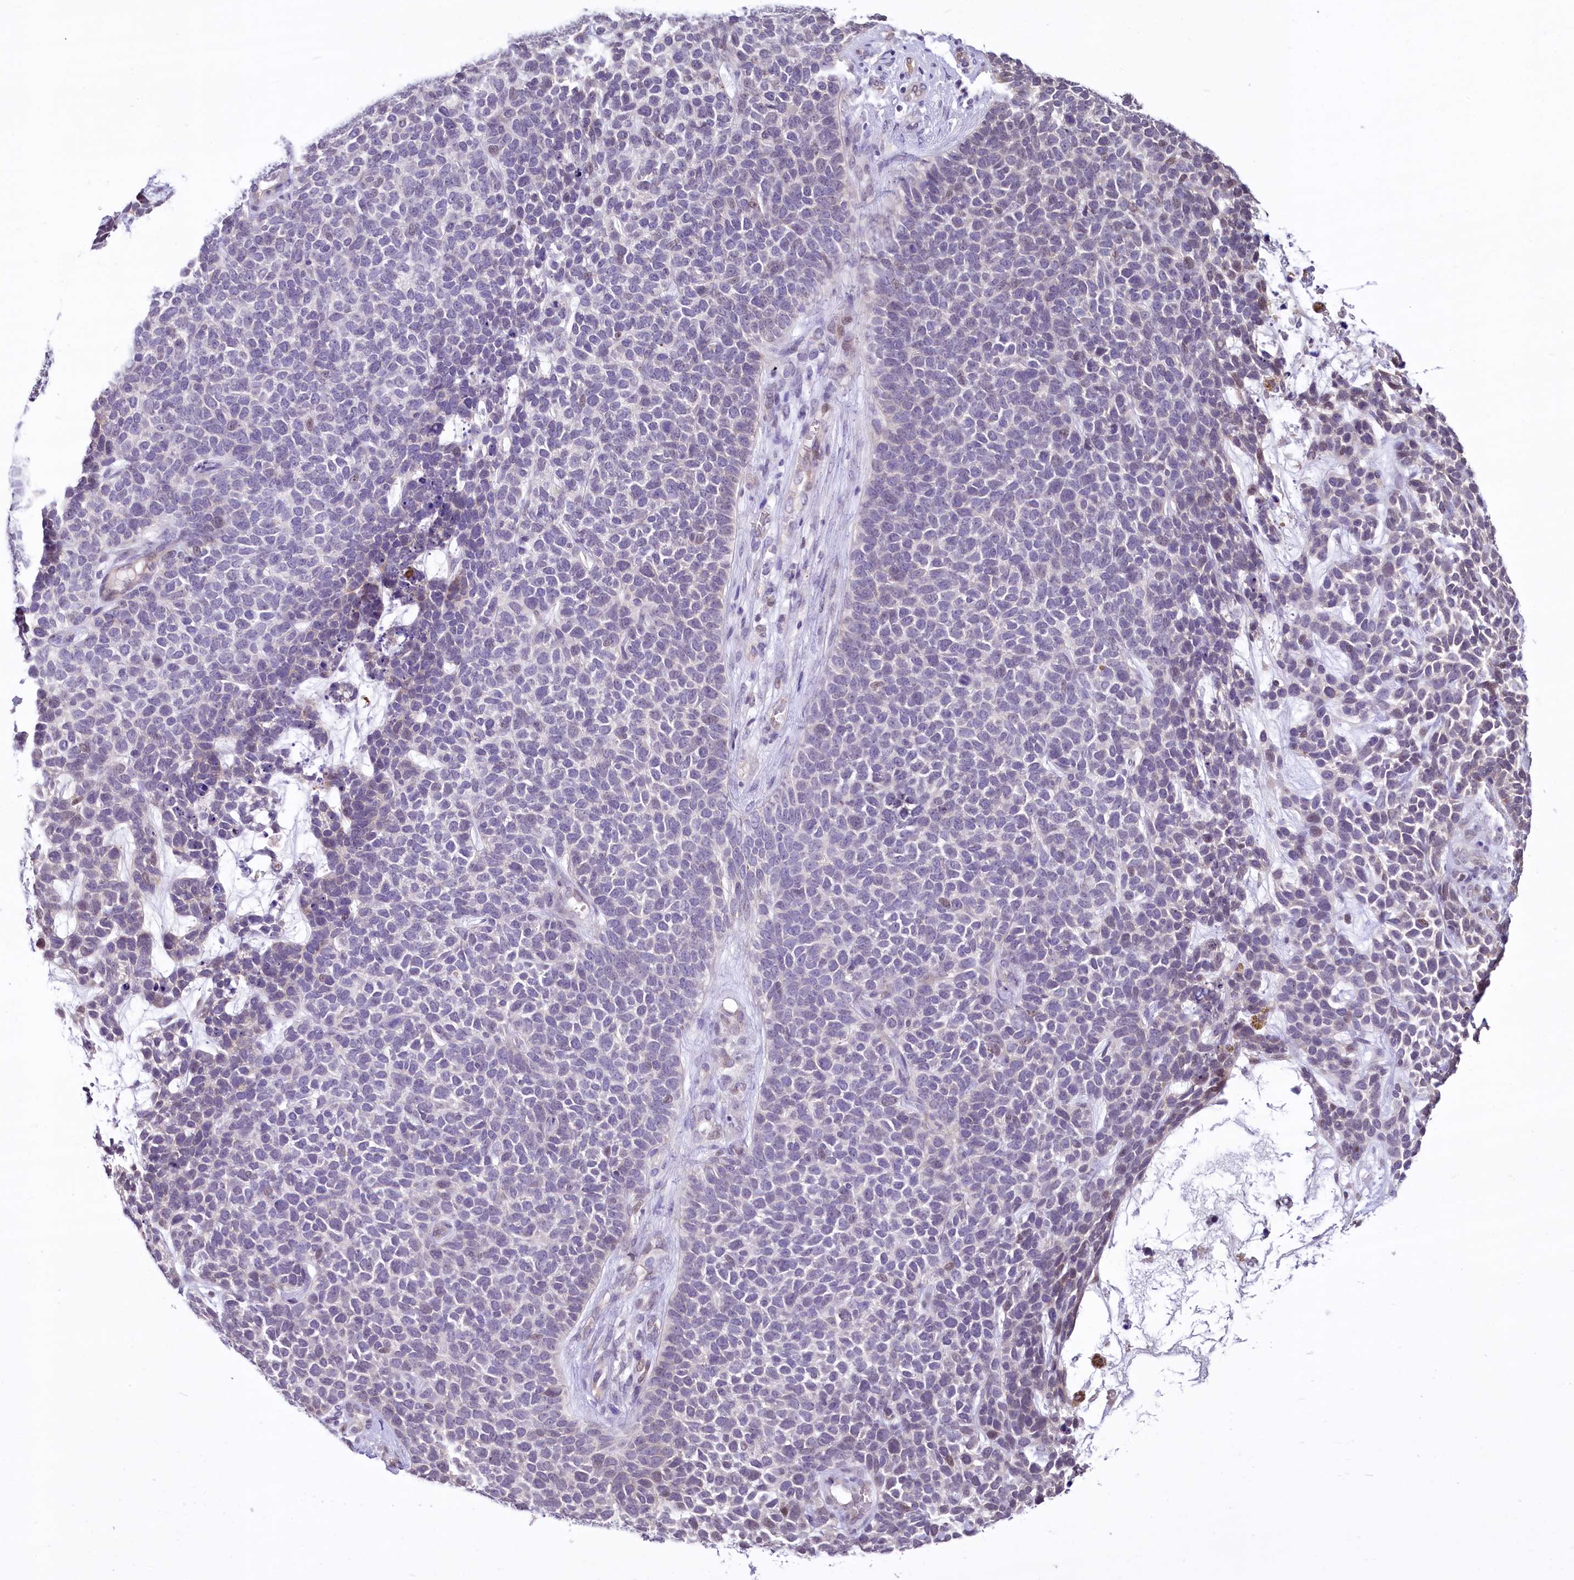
{"staining": {"intensity": "negative", "quantity": "none", "location": "none"}, "tissue": "skin cancer", "cell_type": "Tumor cells", "image_type": "cancer", "snomed": [{"axis": "morphology", "description": "Basal cell carcinoma"}, {"axis": "topography", "description": "Skin"}], "caption": "An image of human skin cancer is negative for staining in tumor cells. (DAB (3,3'-diaminobenzidine) IHC with hematoxylin counter stain).", "gene": "BANK1", "patient": {"sex": "female", "age": 84}}